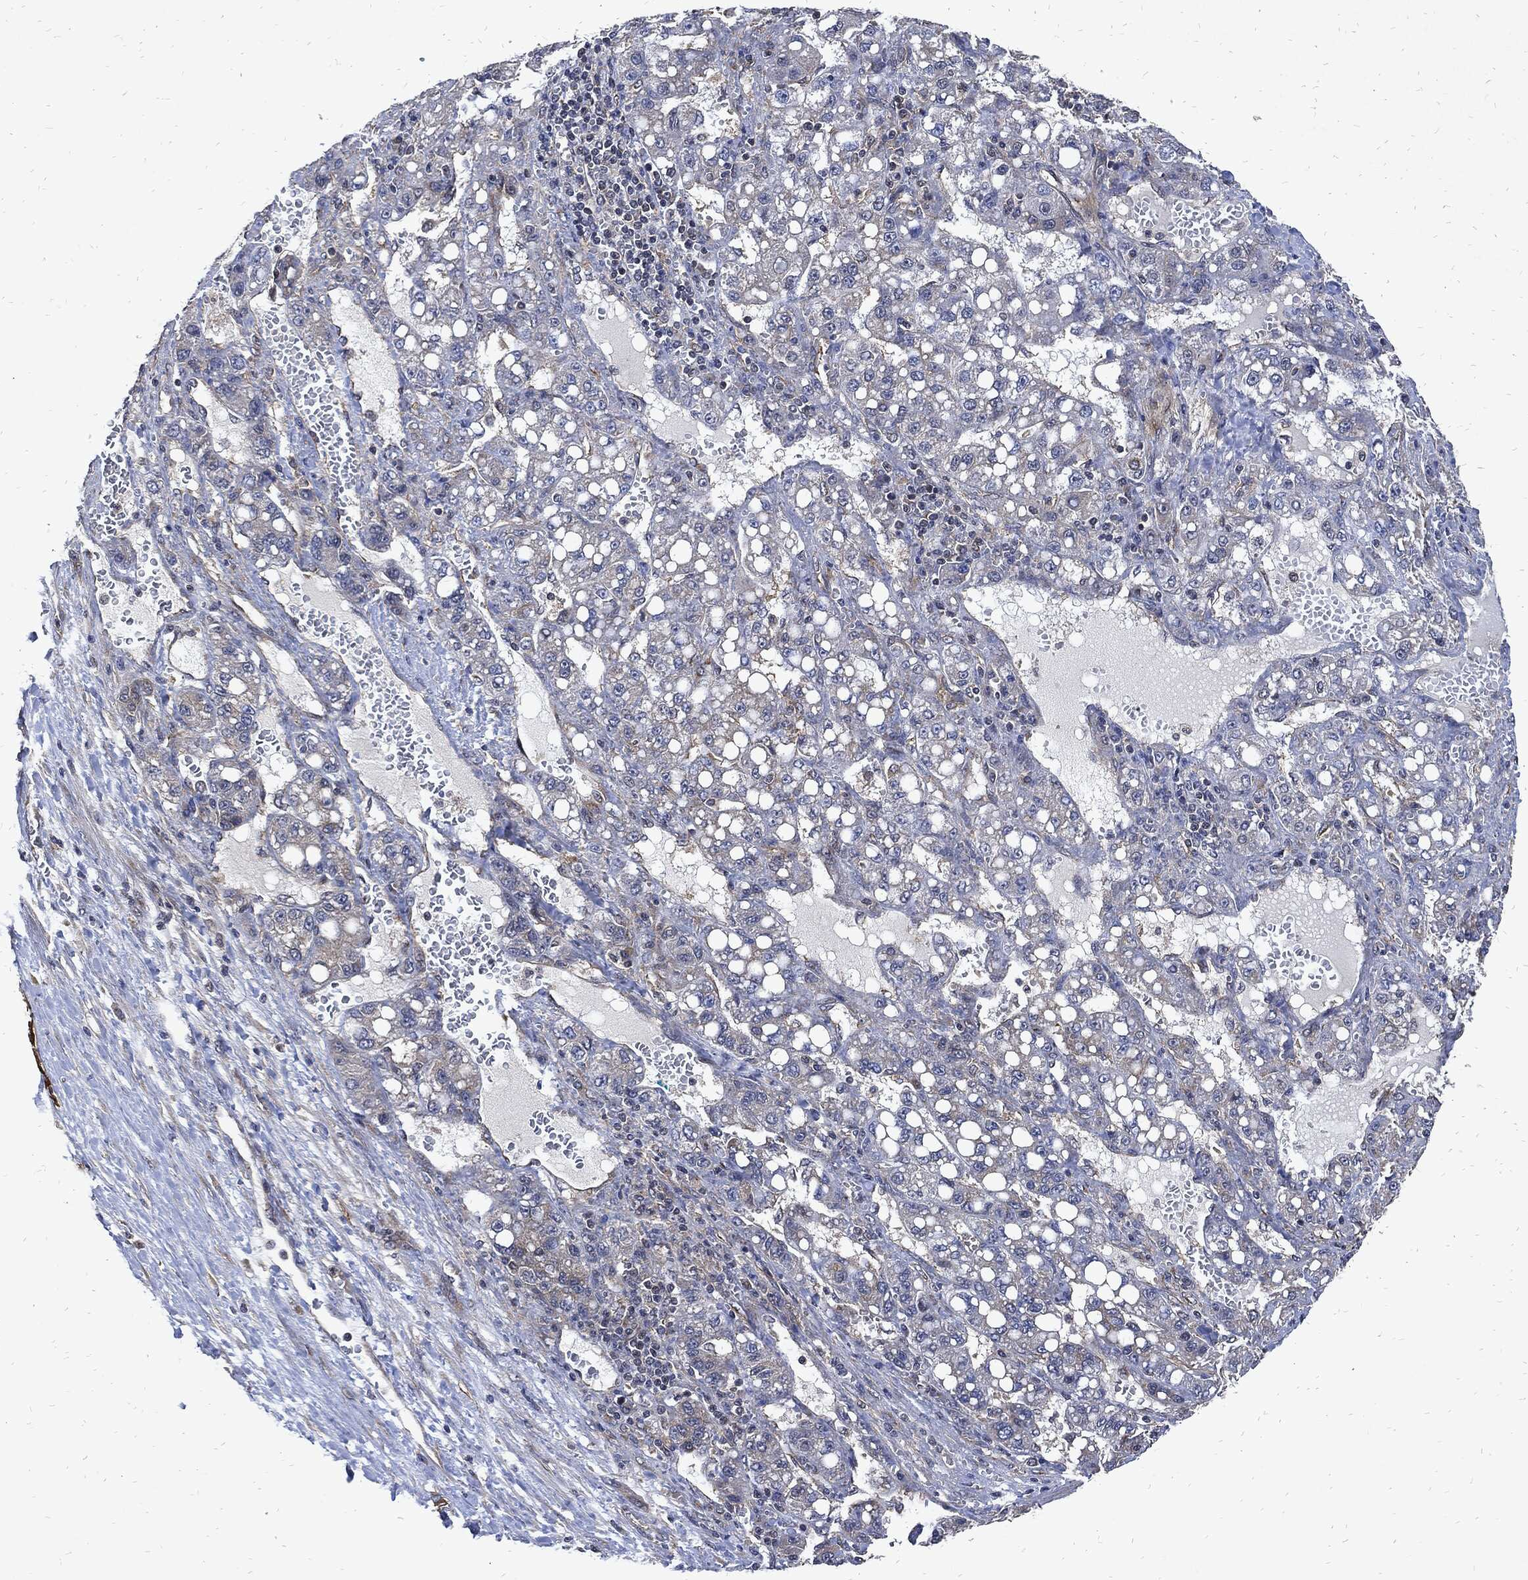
{"staining": {"intensity": "negative", "quantity": "none", "location": "none"}, "tissue": "liver cancer", "cell_type": "Tumor cells", "image_type": "cancer", "snomed": [{"axis": "morphology", "description": "Carcinoma, Hepatocellular, NOS"}, {"axis": "topography", "description": "Liver"}], "caption": "Liver cancer (hepatocellular carcinoma) was stained to show a protein in brown. There is no significant staining in tumor cells.", "gene": "DCTN1", "patient": {"sex": "female", "age": 65}}